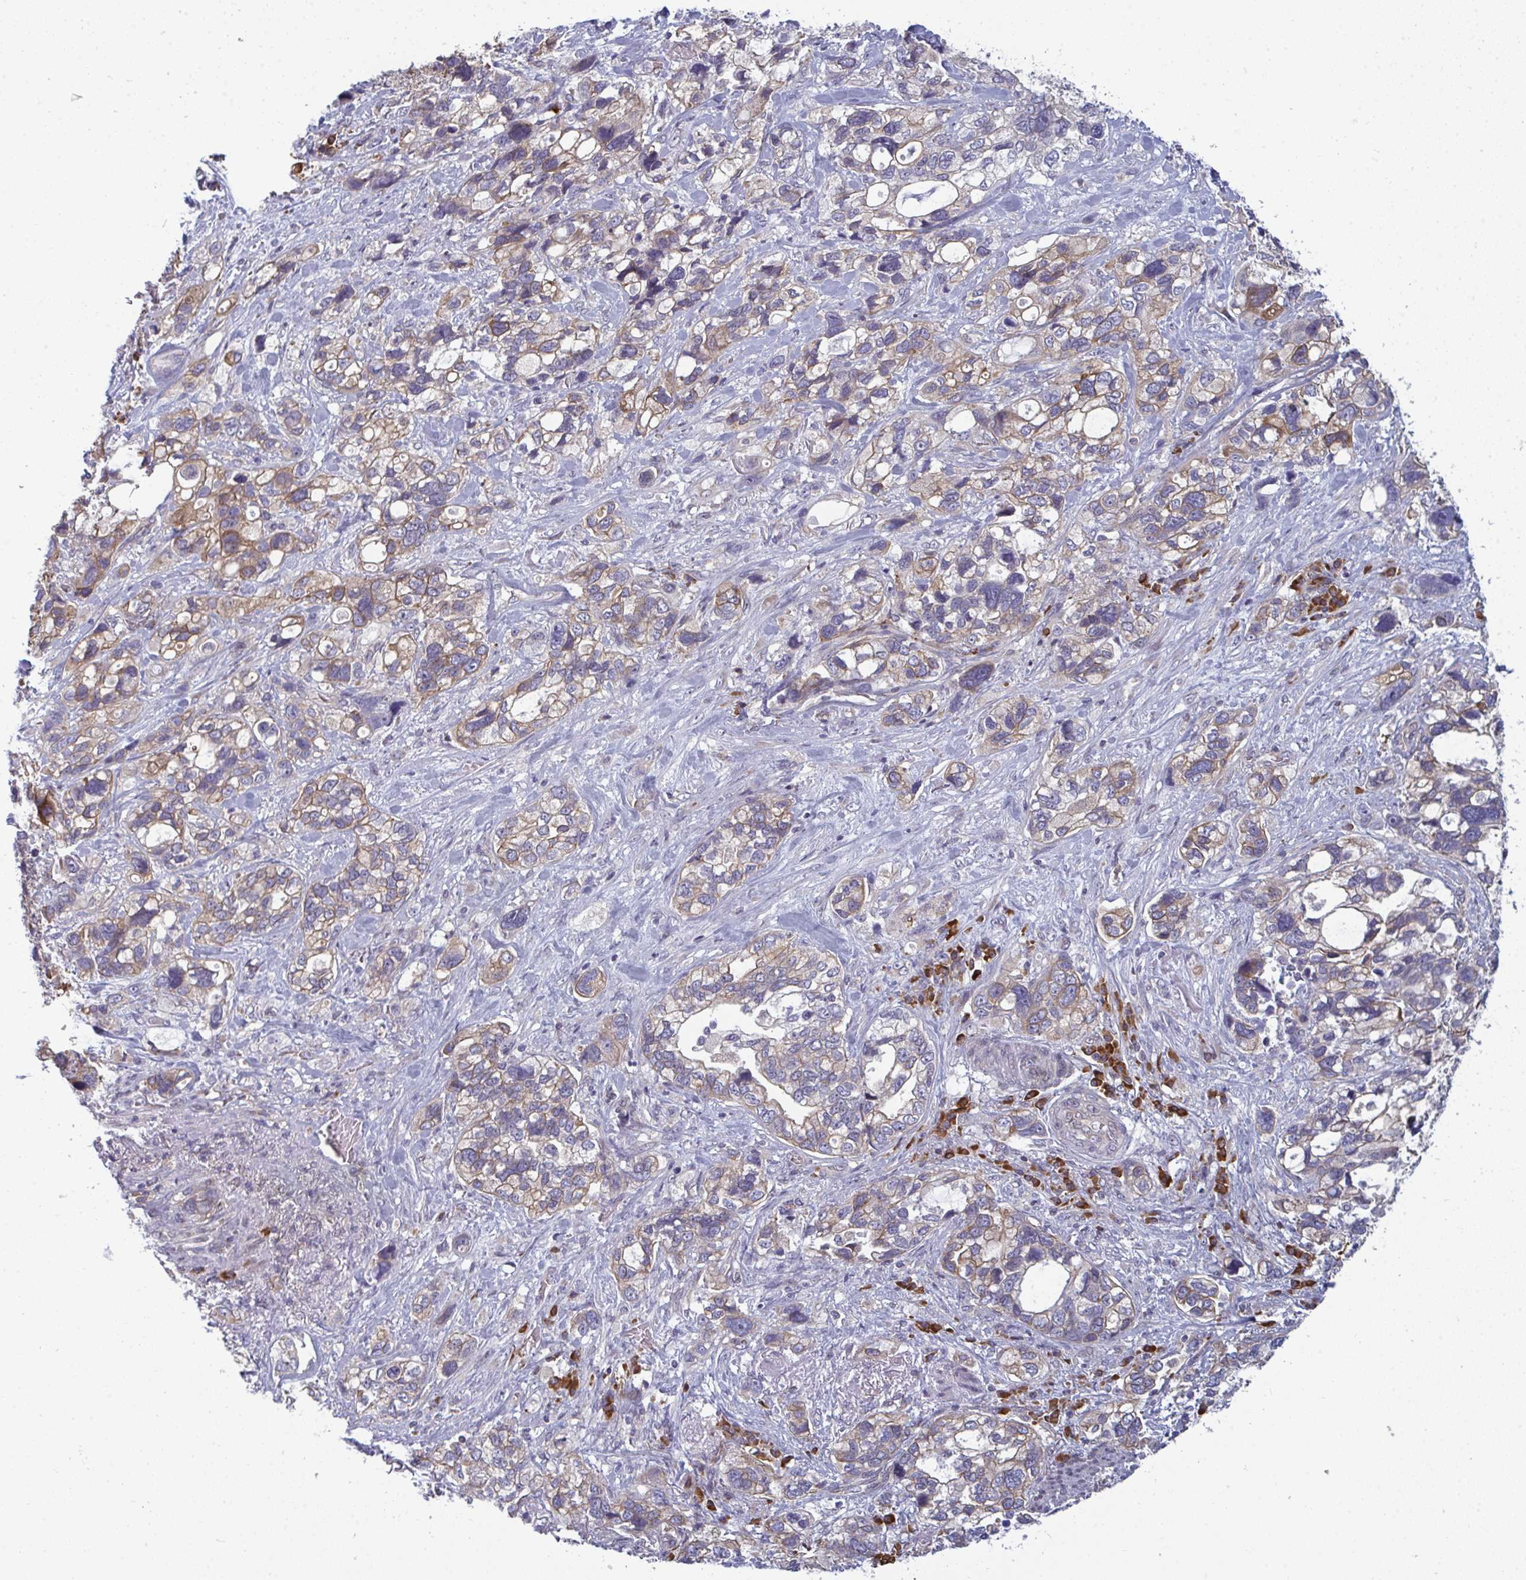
{"staining": {"intensity": "weak", "quantity": ">75%", "location": "cytoplasmic/membranous"}, "tissue": "stomach cancer", "cell_type": "Tumor cells", "image_type": "cancer", "snomed": [{"axis": "morphology", "description": "Adenocarcinoma, NOS"}, {"axis": "topography", "description": "Stomach, upper"}], "caption": "High-power microscopy captured an immunohistochemistry histopathology image of stomach cancer, revealing weak cytoplasmic/membranous expression in about >75% of tumor cells.", "gene": "LYSMD4", "patient": {"sex": "female", "age": 81}}